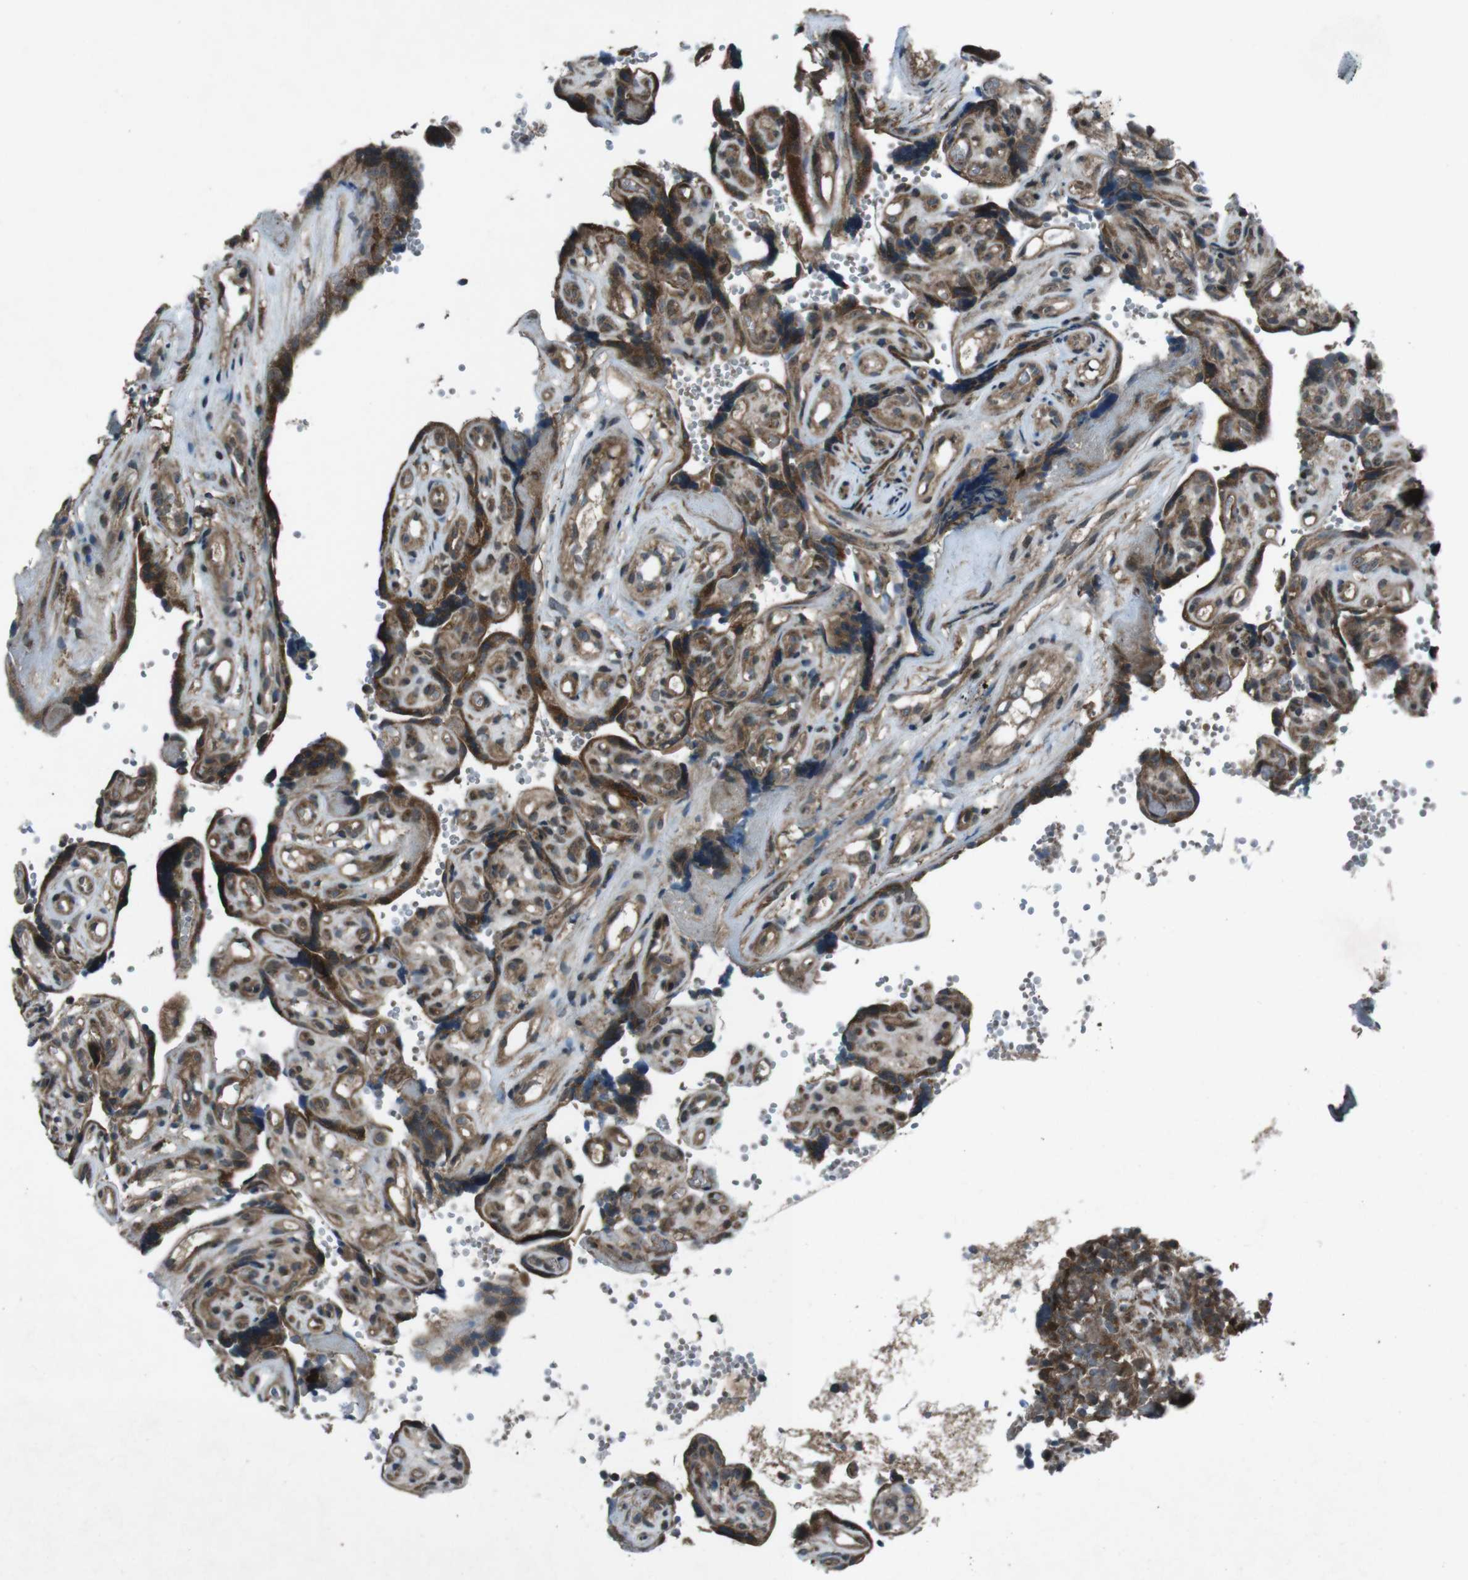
{"staining": {"intensity": "moderate", "quantity": ">75%", "location": "cytoplasmic/membranous"}, "tissue": "placenta", "cell_type": "Decidual cells", "image_type": "normal", "snomed": [{"axis": "morphology", "description": "Normal tissue, NOS"}, {"axis": "topography", "description": "Placenta"}], "caption": "Immunohistochemistry (IHC) micrograph of normal placenta stained for a protein (brown), which displays medium levels of moderate cytoplasmic/membranous positivity in approximately >75% of decidual cells.", "gene": "SLC27A4", "patient": {"sex": "female", "age": 30}}